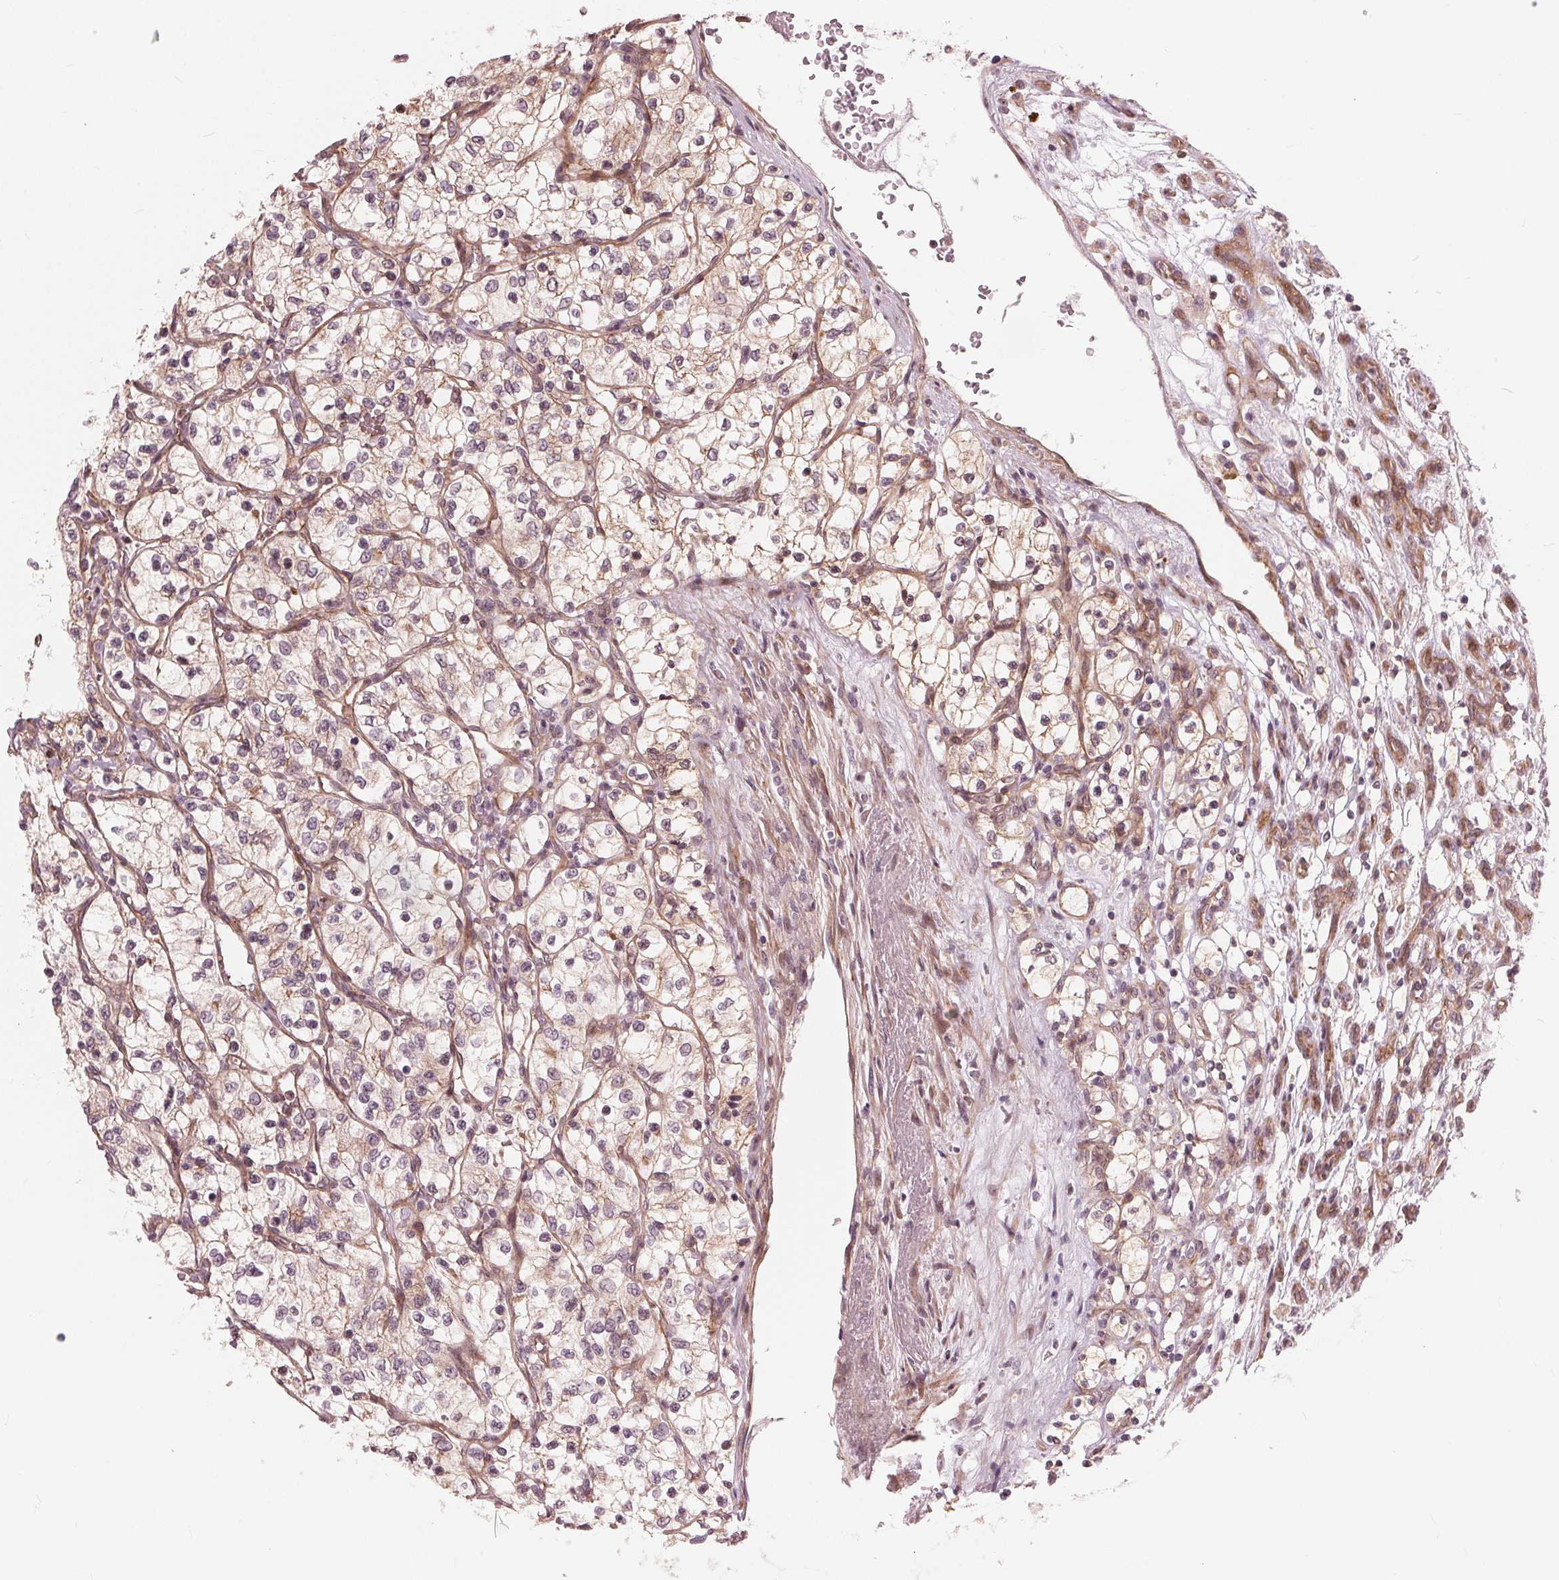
{"staining": {"intensity": "negative", "quantity": "none", "location": "none"}, "tissue": "renal cancer", "cell_type": "Tumor cells", "image_type": "cancer", "snomed": [{"axis": "morphology", "description": "Adenocarcinoma, NOS"}, {"axis": "topography", "description": "Kidney"}], "caption": "This is a histopathology image of immunohistochemistry staining of adenocarcinoma (renal), which shows no expression in tumor cells. (Brightfield microscopy of DAB (3,3'-diaminobenzidine) IHC at high magnification).", "gene": "TXNIP", "patient": {"sex": "female", "age": 69}}